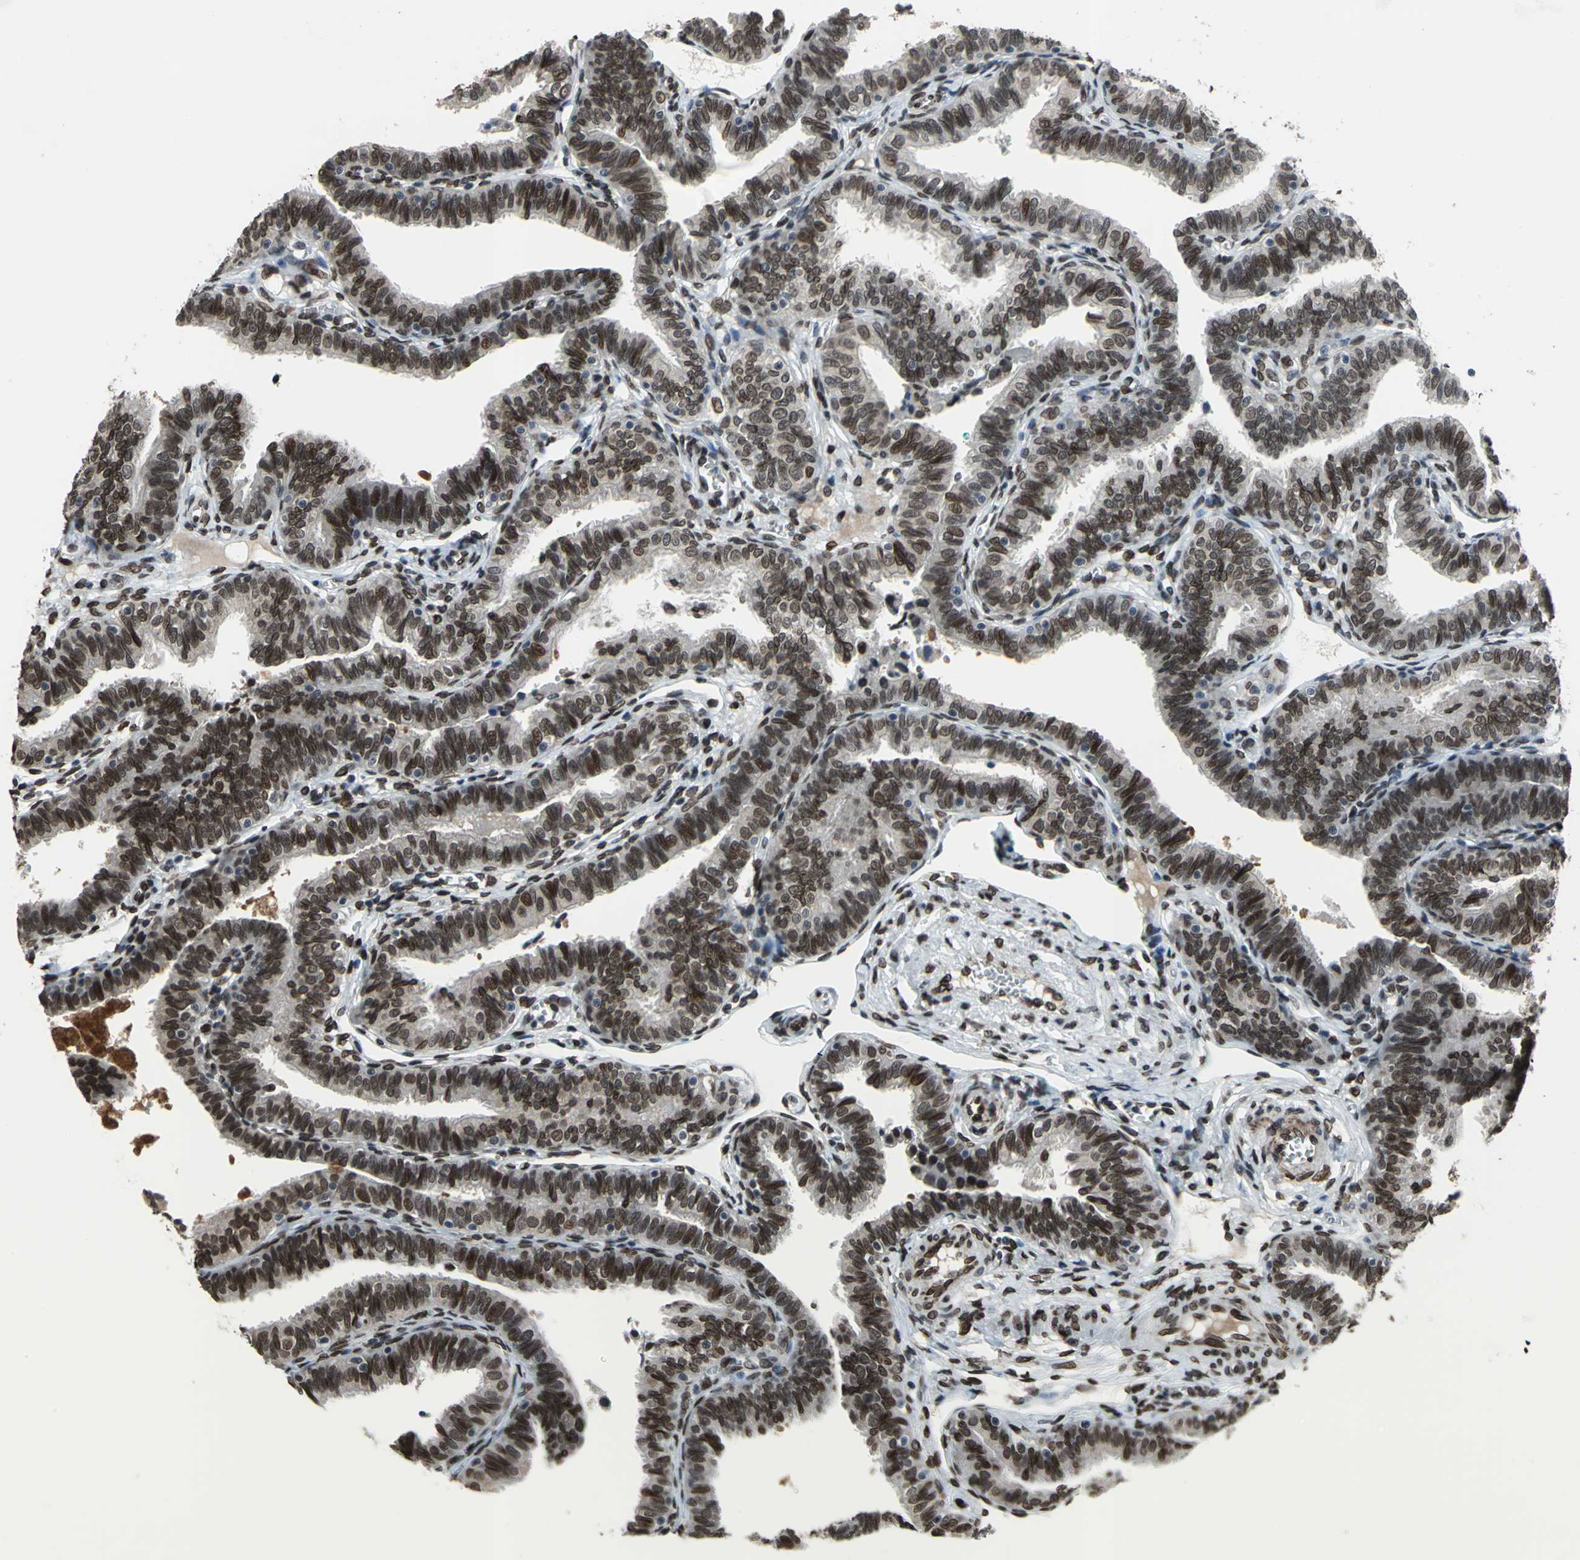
{"staining": {"intensity": "strong", "quantity": ">75%", "location": "nuclear"}, "tissue": "fallopian tube", "cell_type": "Glandular cells", "image_type": "normal", "snomed": [{"axis": "morphology", "description": "Normal tissue, NOS"}, {"axis": "topography", "description": "Fallopian tube"}], "caption": "Glandular cells demonstrate high levels of strong nuclear positivity in about >75% of cells in benign human fallopian tube. The protein of interest is shown in brown color, while the nuclei are stained blue.", "gene": "ISY1", "patient": {"sex": "female", "age": 46}}